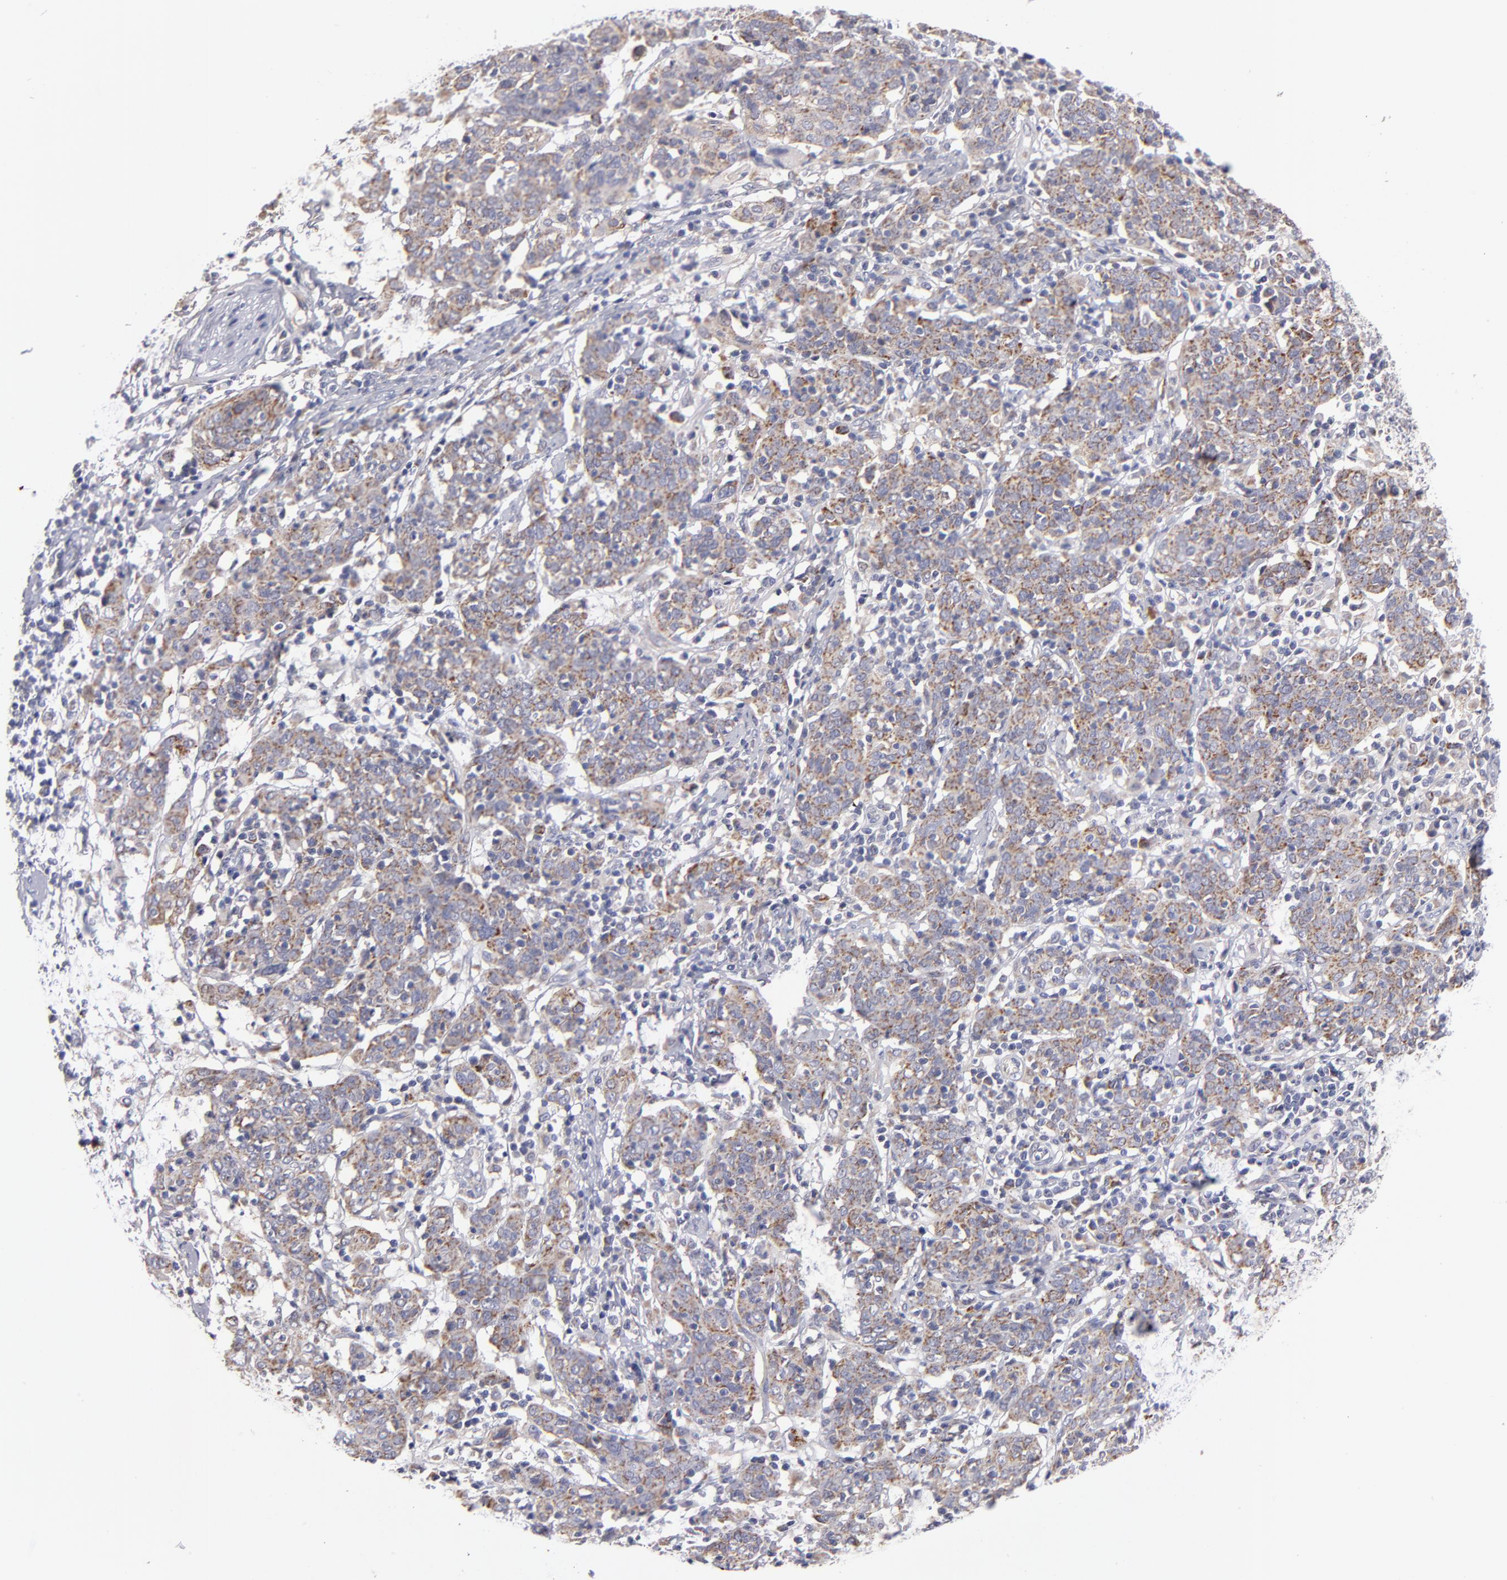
{"staining": {"intensity": "moderate", "quantity": ">75%", "location": "cytoplasmic/membranous"}, "tissue": "cervical cancer", "cell_type": "Tumor cells", "image_type": "cancer", "snomed": [{"axis": "morphology", "description": "Normal tissue, NOS"}, {"axis": "morphology", "description": "Squamous cell carcinoma, NOS"}, {"axis": "topography", "description": "Cervix"}], "caption": "IHC (DAB) staining of cervical cancer (squamous cell carcinoma) demonstrates moderate cytoplasmic/membranous protein staining in about >75% of tumor cells.", "gene": "HCCS", "patient": {"sex": "female", "age": 67}}